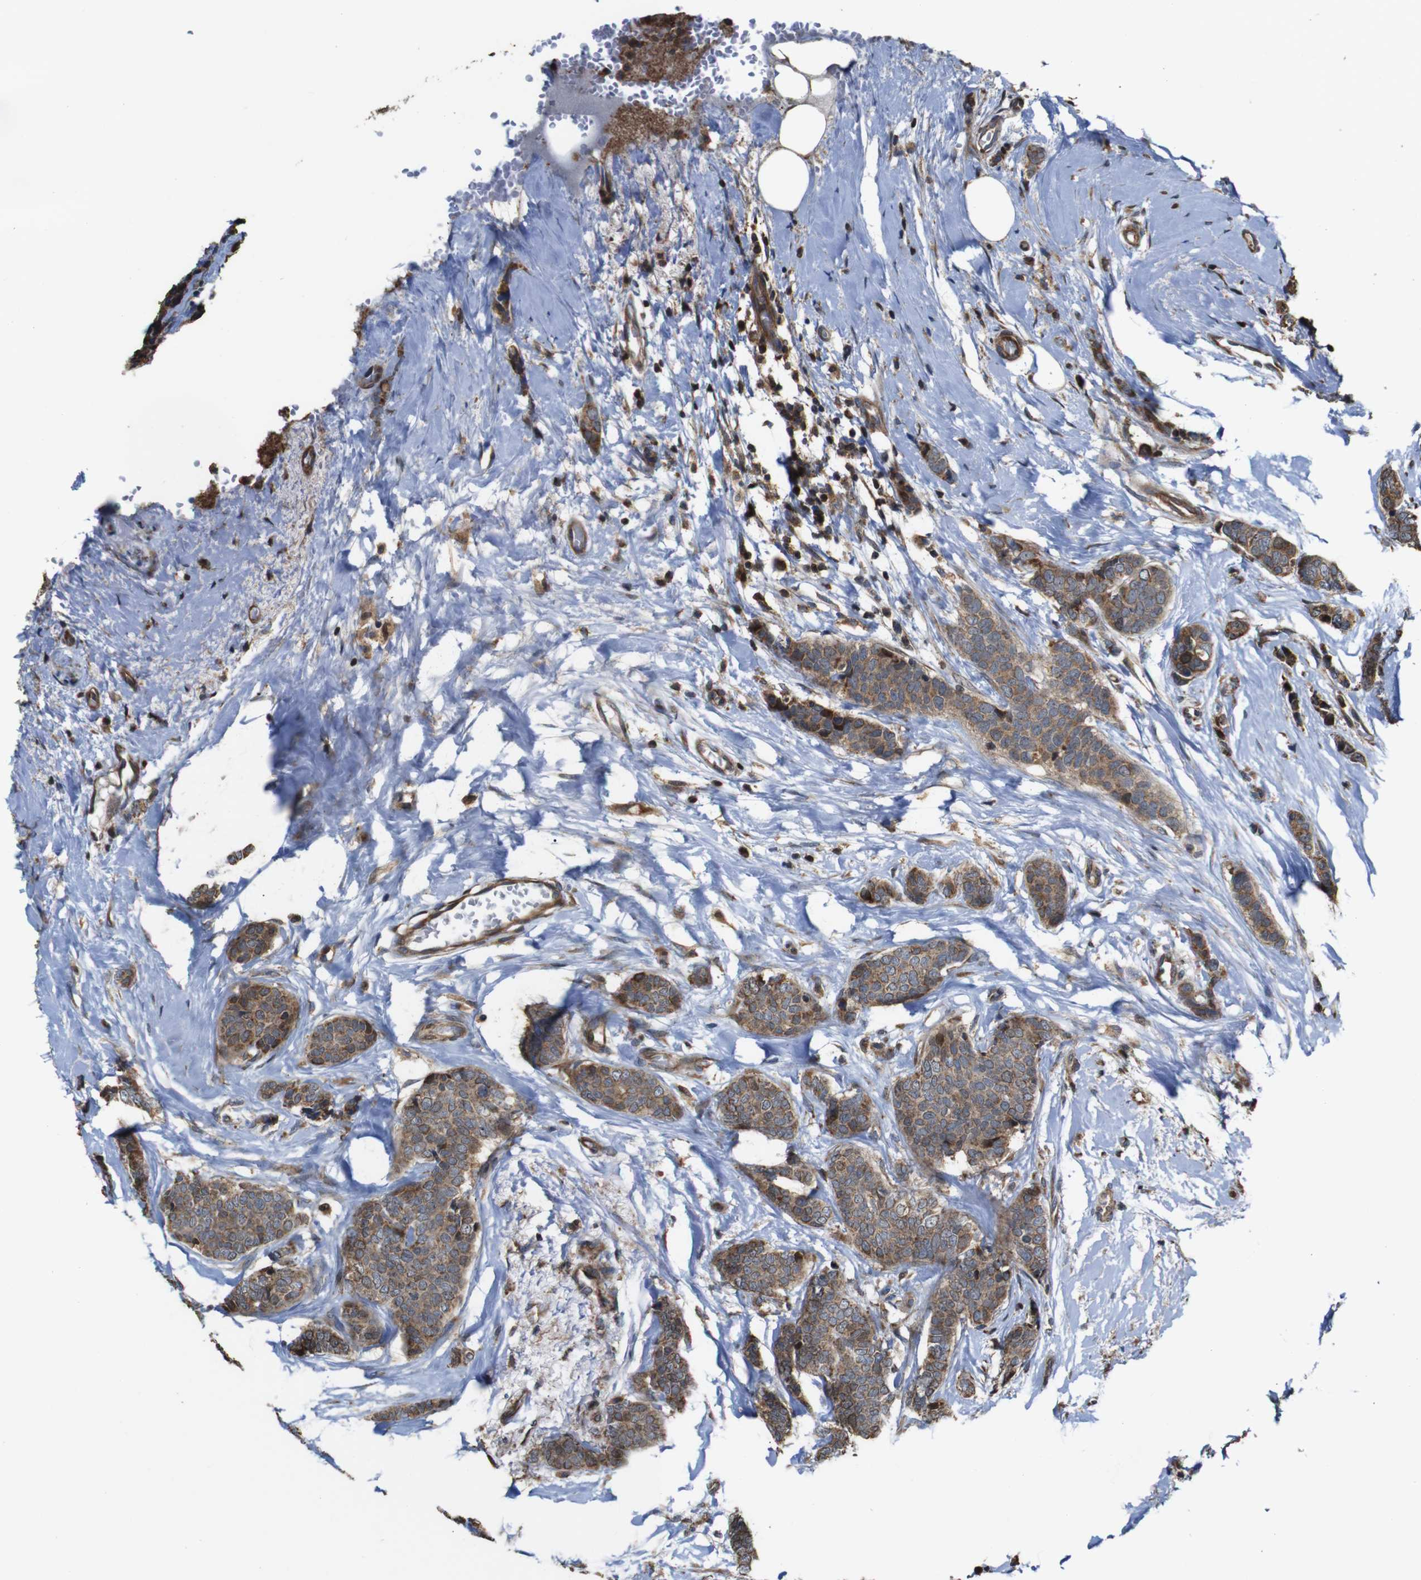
{"staining": {"intensity": "moderate", "quantity": ">75%", "location": "cytoplasmic/membranous"}, "tissue": "breast cancer", "cell_type": "Tumor cells", "image_type": "cancer", "snomed": [{"axis": "morphology", "description": "Lobular carcinoma"}, {"axis": "topography", "description": "Skin"}, {"axis": "topography", "description": "Breast"}], "caption": "IHC (DAB) staining of breast cancer displays moderate cytoplasmic/membranous protein expression in about >75% of tumor cells.", "gene": "SNN", "patient": {"sex": "female", "age": 46}}